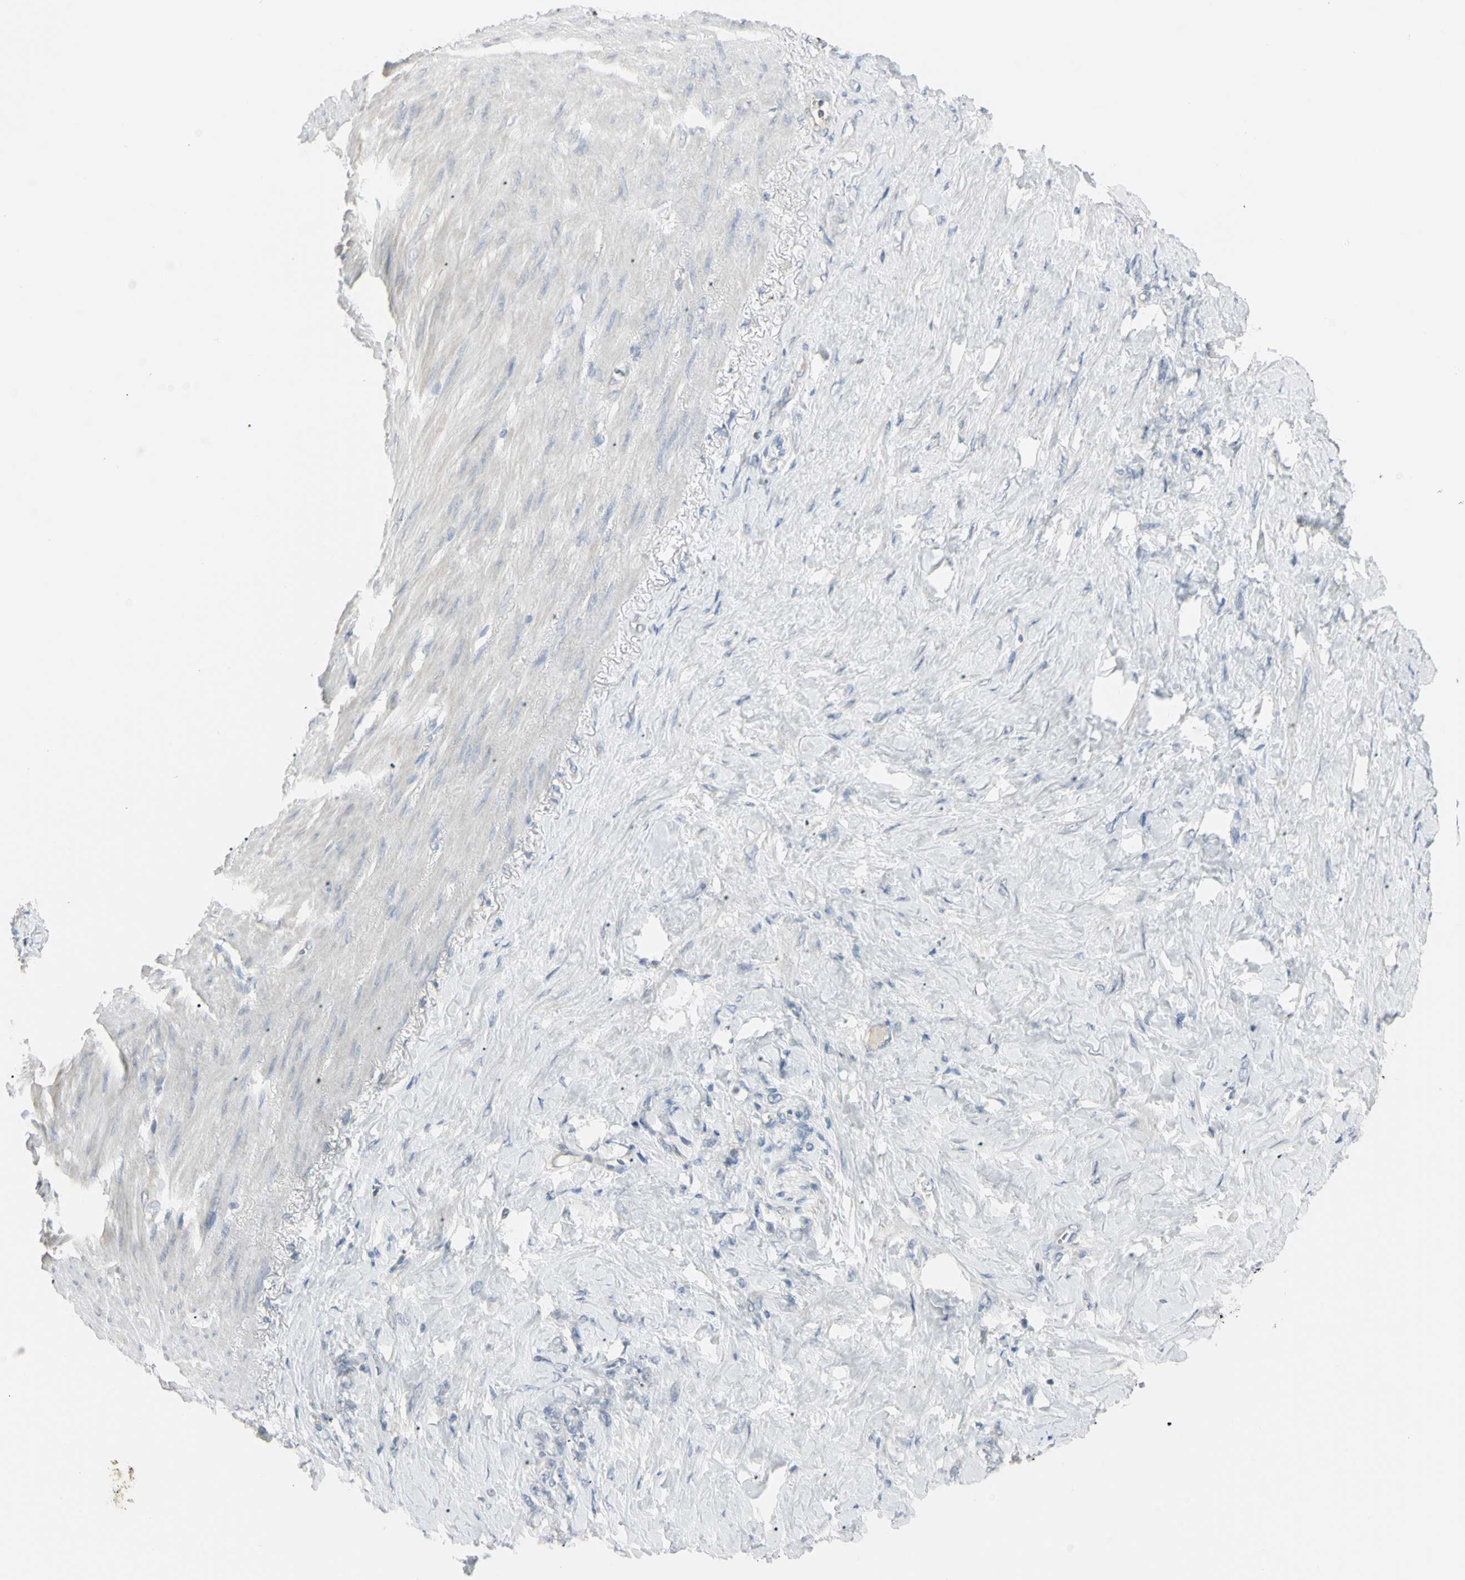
{"staining": {"intensity": "negative", "quantity": "none", "location": "none"}, "tissue": "stomach cancer", "cell_type": "Tumor cells", "image_type": "cancer", "snomed": [{"axis": "morphology", "description": "Adenocarcinoma, NOS"}, {"axis": "topography", "description": "Stomach"}], "caption": "Stomach cancer stained for a protein using IHC reveals no expression tumor cells.", "gene": "PIP", "patient": {"sex": "male", "age": 82}}